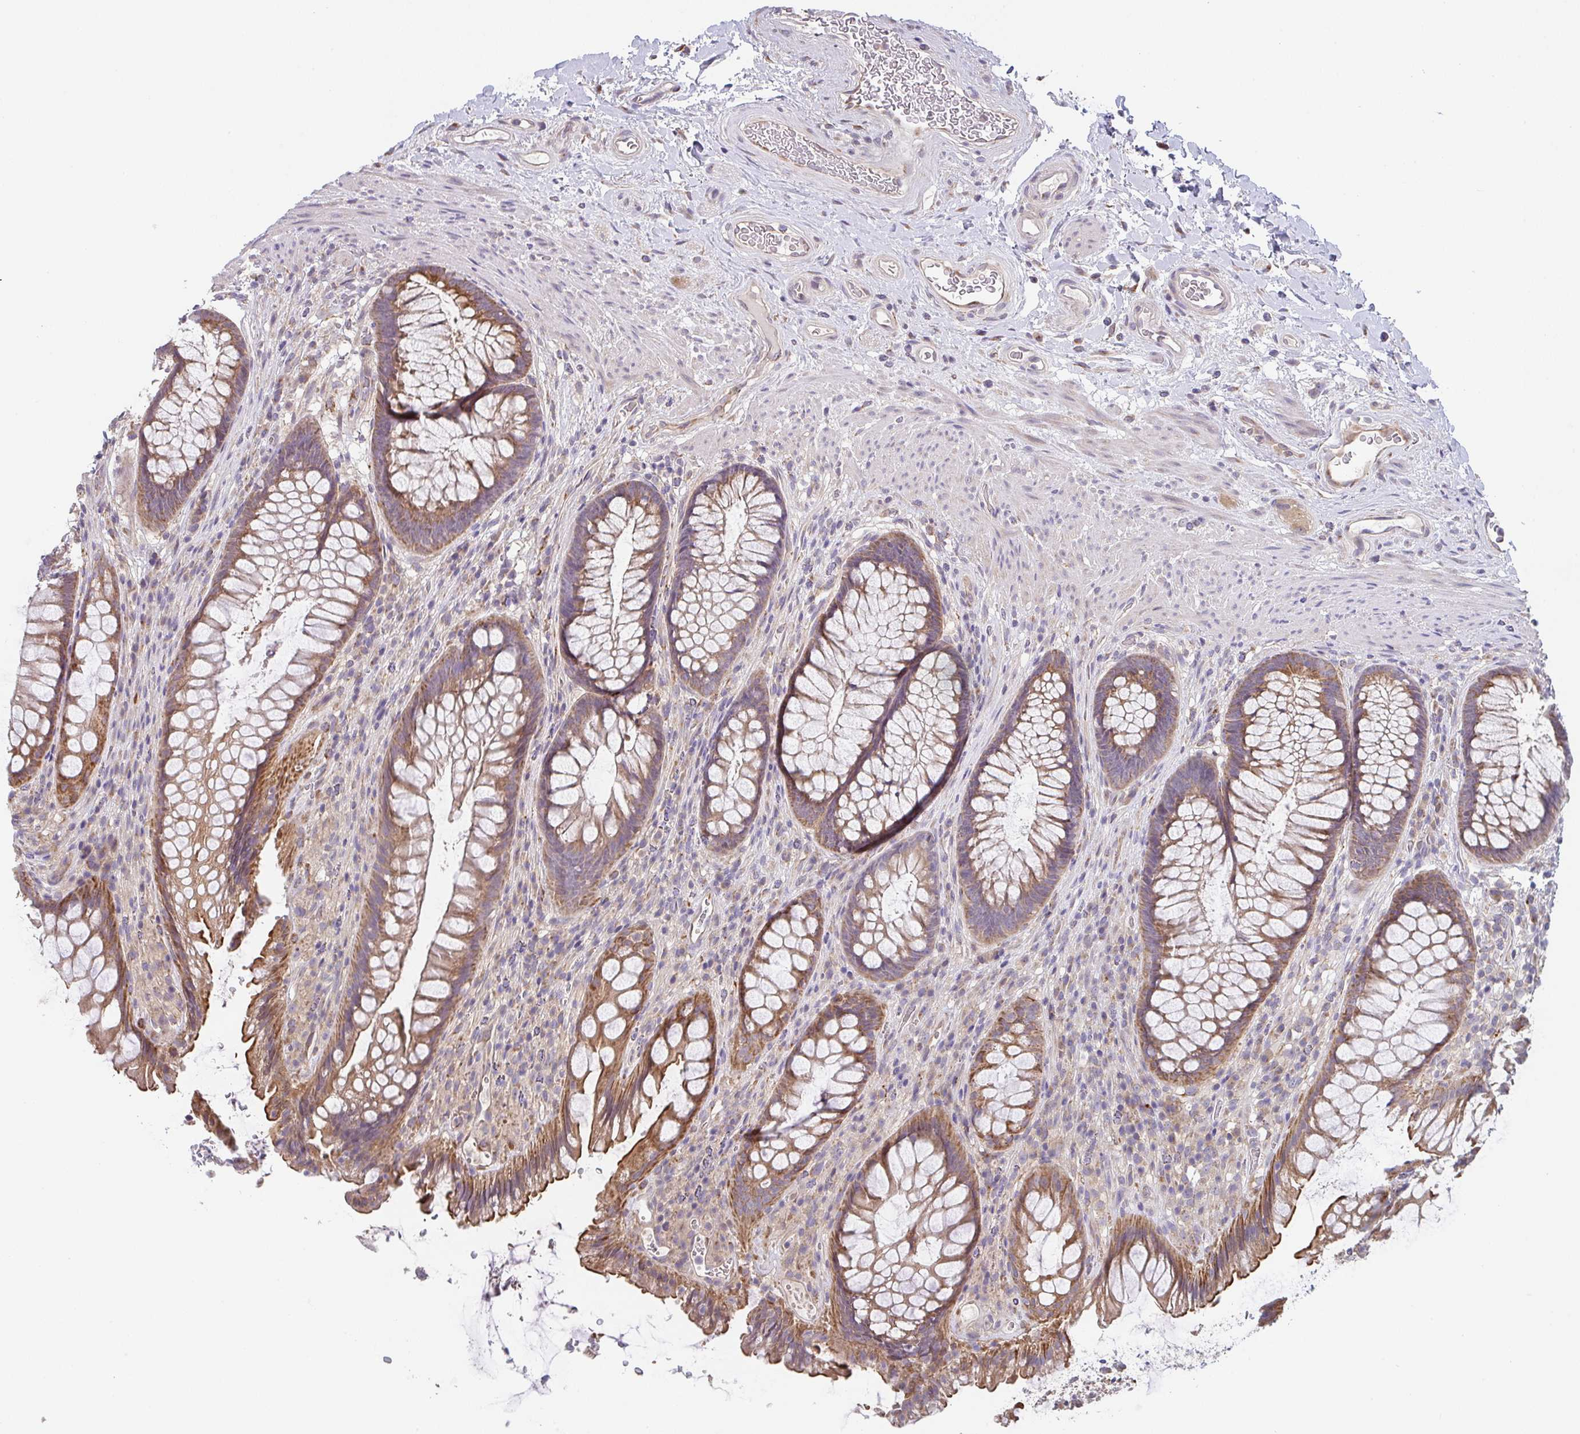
{"staining": {"intensity": "moderate", "quantity": ">75%", "location": "cytoplasmic/membranous"}, "tissue": "rectum", "cell_type": "Glandular cells", "image_type": "normal", "snomed": [{"axis": "morphology", "description": "Normal tissue, NOS"}, {"axis": "topography", "description": "Rectum"}], "caption": "Immunohistochemistry (DAB) staining of unremarkable rectum displays moderate cytoplasmic/membranous protein expression in about >75% of glandular cells.", "gene": "TSPAN31", "patient": {"sex": "male", "age": 53}}